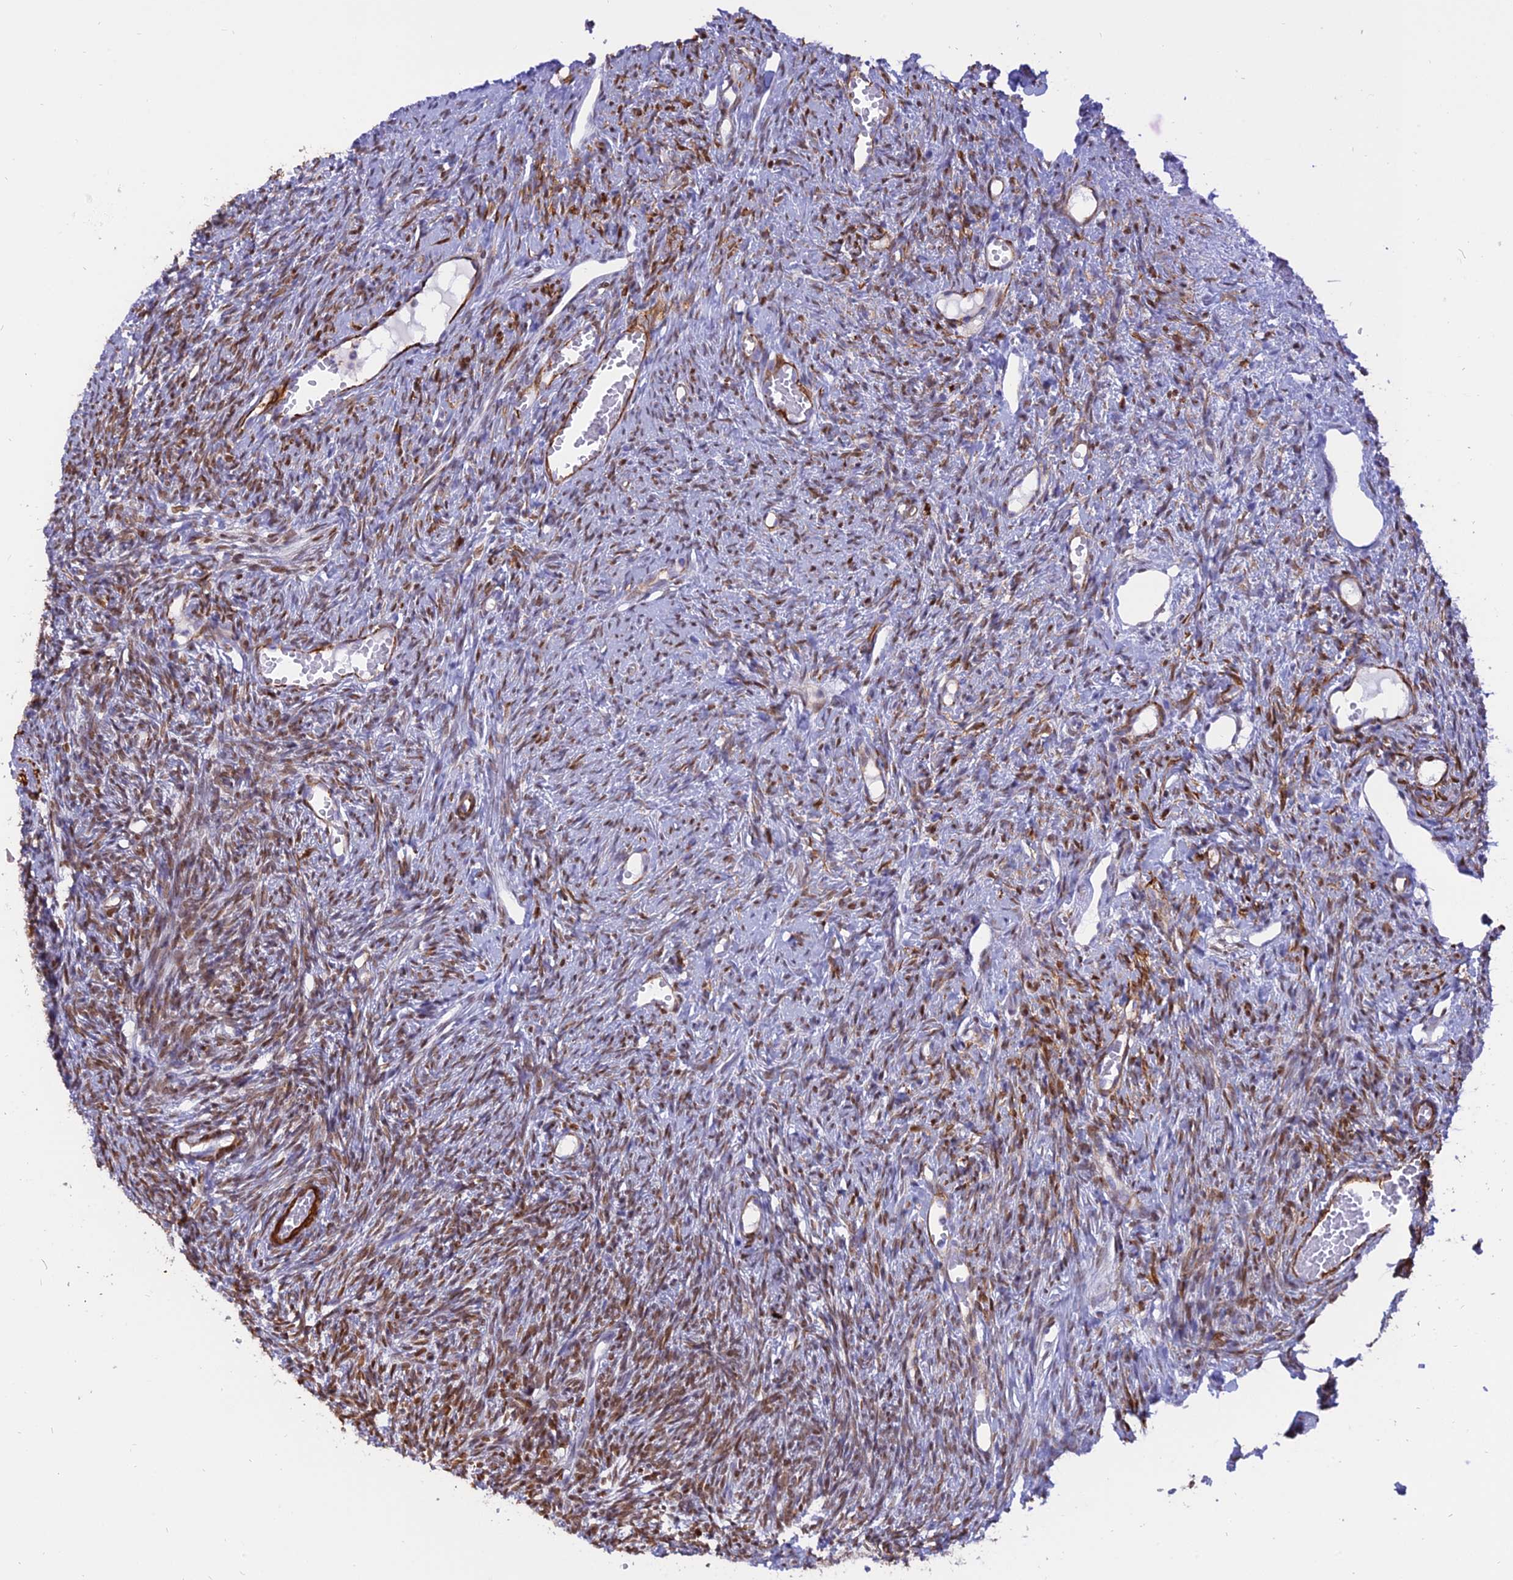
{"staining": {"intensity": "moderate", "quantity": ">75%", "location": "nuclear"}, "tissue": "ovary", "cell_type": "Ovarian stroma cells", "image_type": "normal", "snomed": [{"axis": "morphology", "description": "Normal tissue, NOS"}, {"axis": "topography", "description": "Ovary"}], "caption": "The micrograph reveals immunohistochemical staining of normal ovary. There is moderate nuclear positivity is appreciated in approximately >75% of ovarian stroma cells.", "gene": "CENPV", "patient": {"sex": "female", "age": 51}}